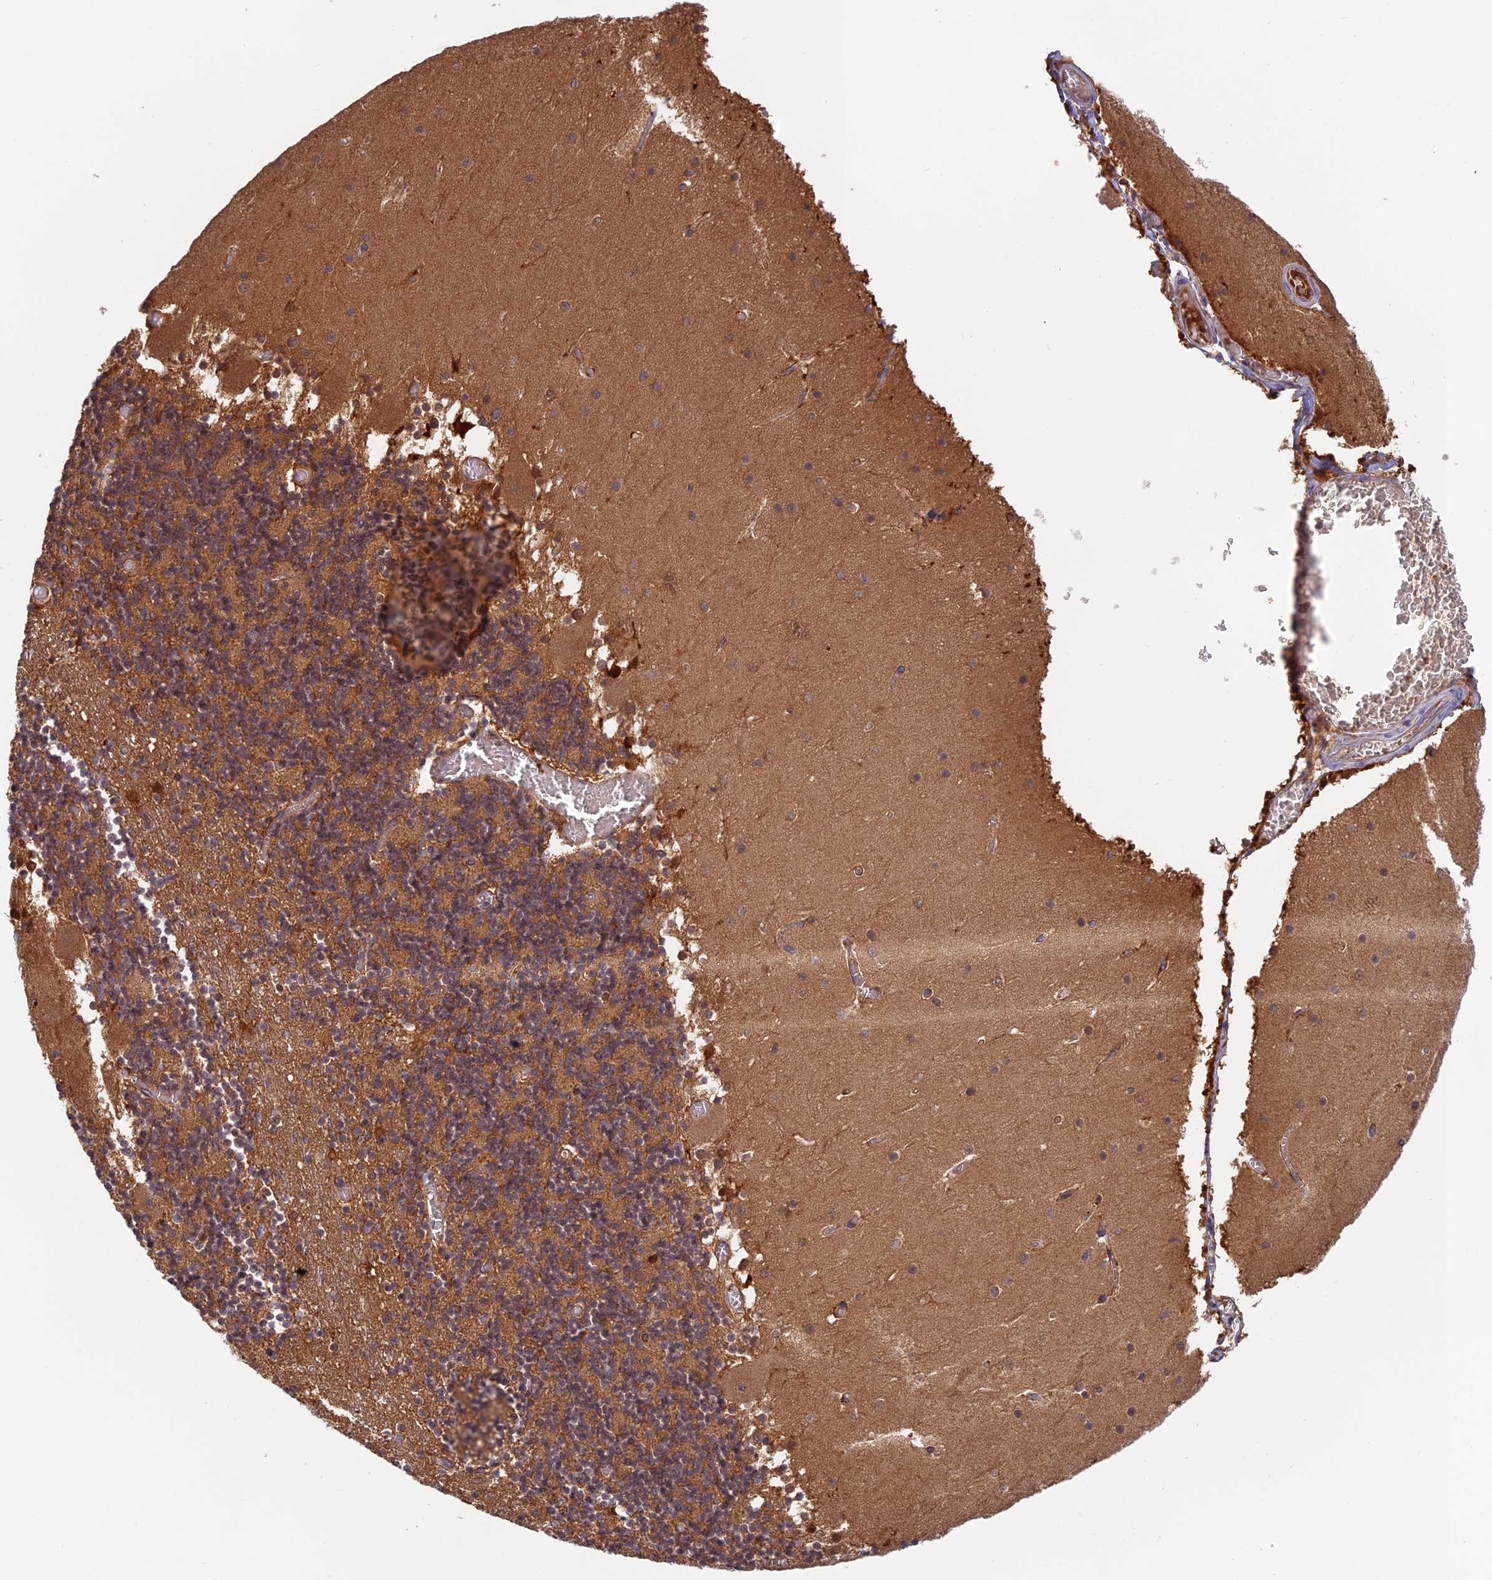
{"staining": {"intensity": "moderate", "quantity": ">75%", "location": "cytoplasmic/membranous"}, "tissue": "cerebellum", "cell_type": "Cells in granular layer", "image_type": "normal", "snomed": [{"axis": "morphology", "description": "Normal tissue, NOS"}, {"axis": "topography", "description": "Cerebellum"}], "caption": "Cerebellum stained with a brown dye demonstrates moderate cytoplasmic/membranous positive expression in about >75% of cells in granular layer.", "gene": "HDHD2", "patient": {"sex": "female", "age": 28}}